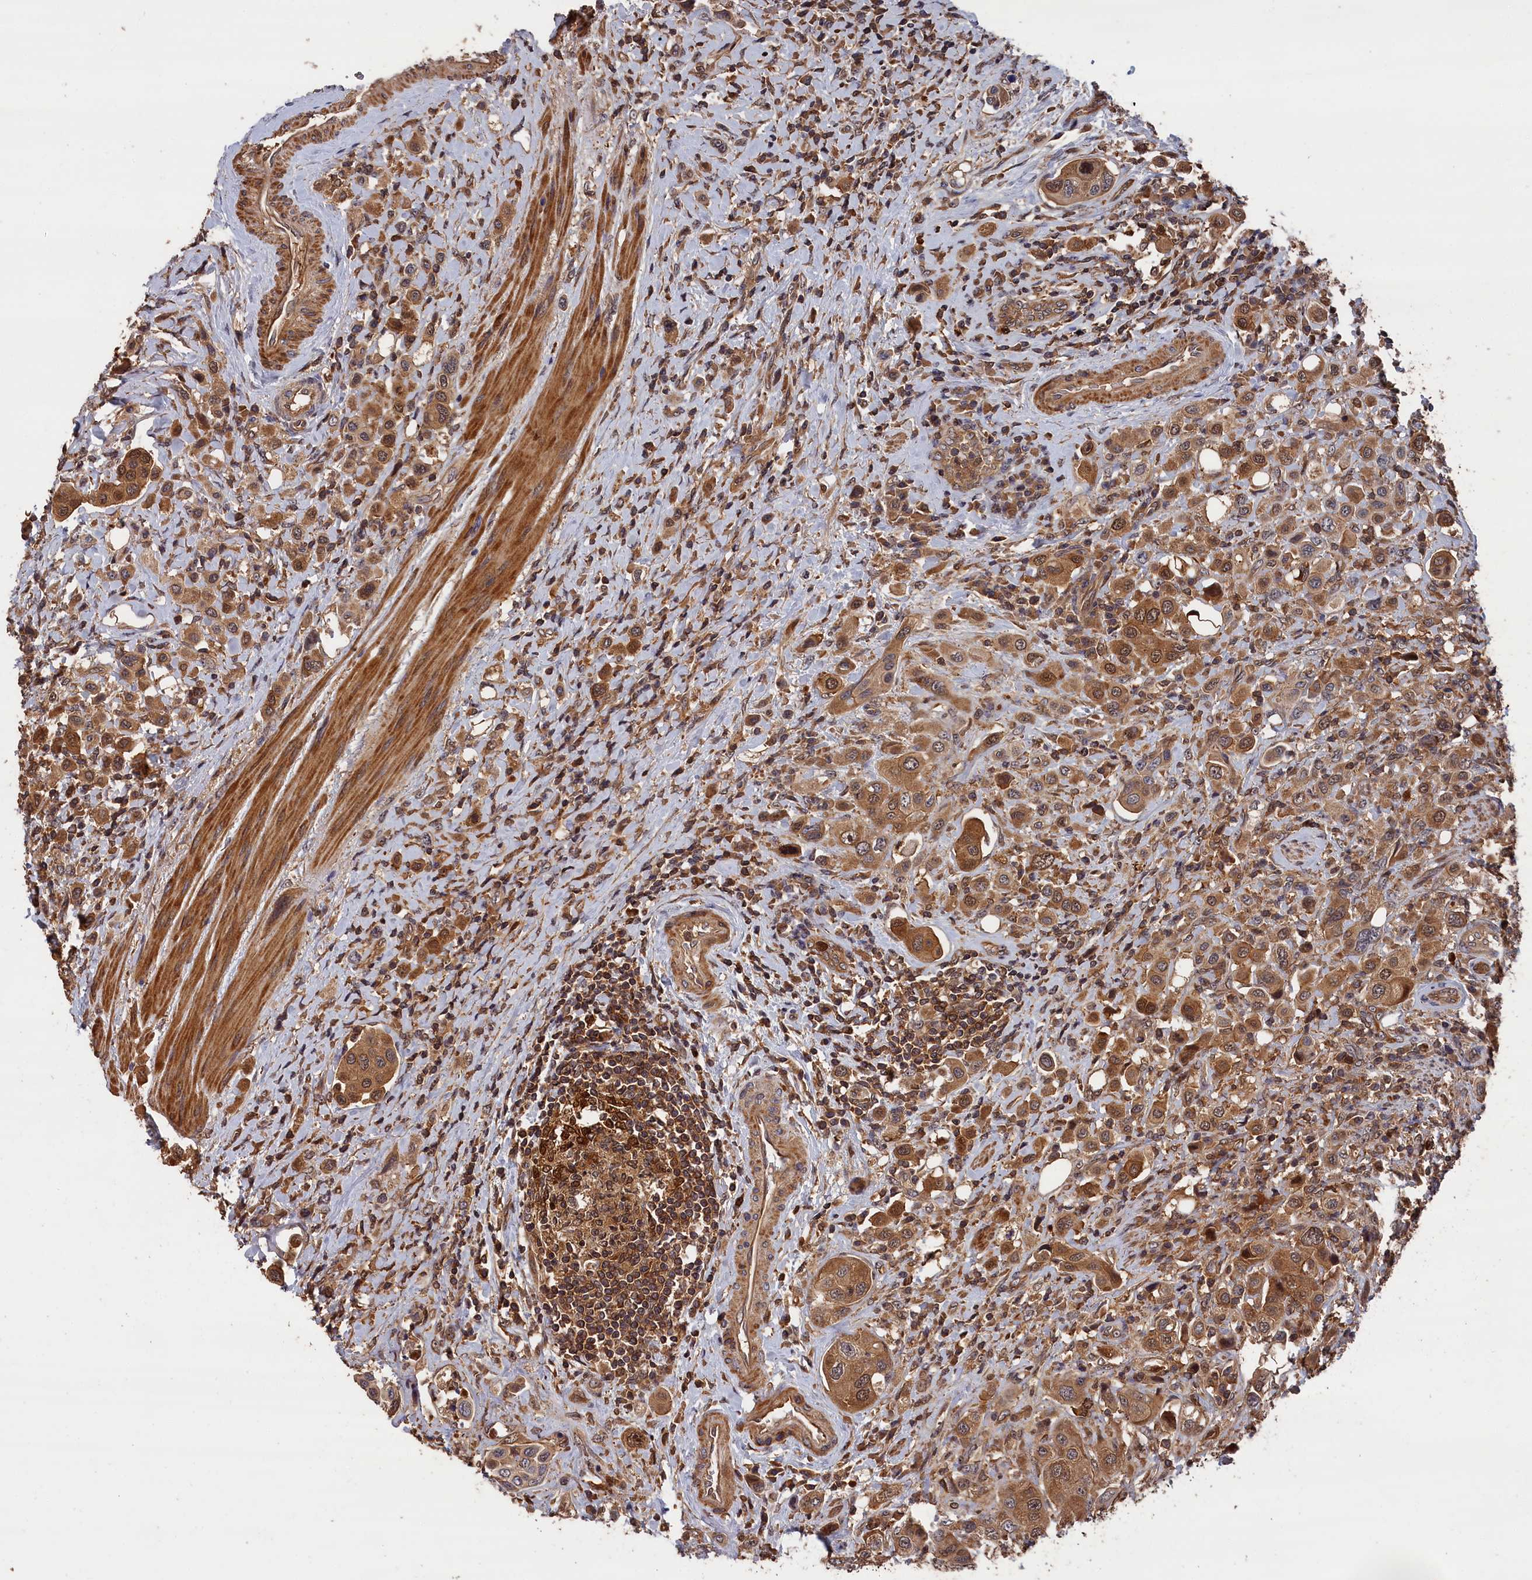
{"staining": {"intensity": "moderate", "quantity": ">75%", "location": "cytoplasmic/membranous"}, "tissue": "urothelial cancer", "cell_type": "Tumor cells", "image_type": "cancer", "snomed": [{"axis": "morphology", "description": "Urothelial carcinoma, High grade"}, {"axis": "topography", "description": "Urinary bladder"}], "caption": "Human urothelial cancer stained with a brown dye demonstrates moderate cytoplasmic/membranous positive positivity in about >75% of tumor cells.", "gene": "RMI2", "patient": {"sex": "male", "age": 50}}